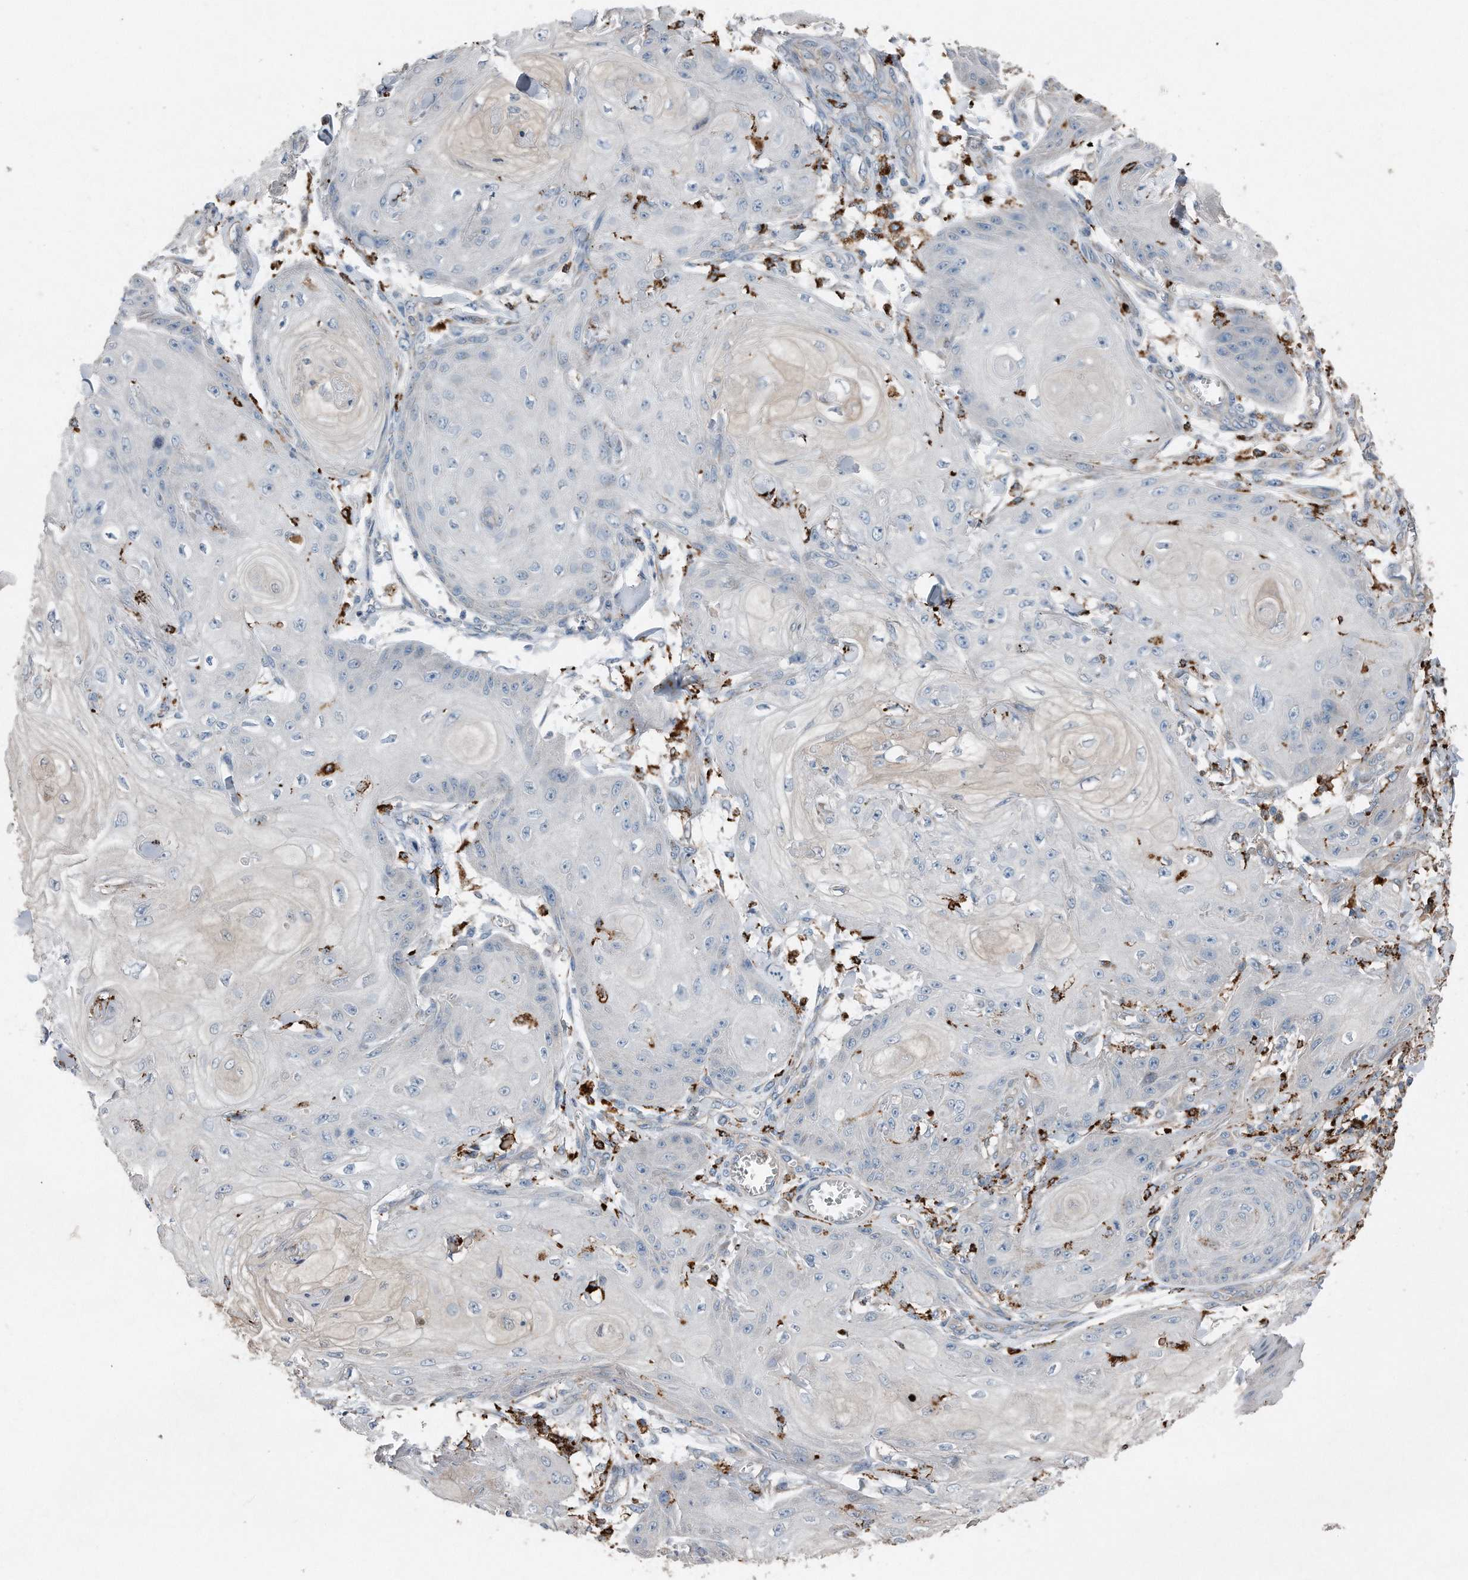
{"staining": {"intensity": "negative", "quantity": "none", "location": "none"}, "tissue": "skin cancer", "cell_type": "Tumor cells", "image_type": "cancer", "snomed": [{"axis": "morphology", "description": "Squamous cell carcinoma, NOS"}, {"axis": "topography", "description": "Skin"}], "caption": "A histopathology image of squamous cell carcinoma (skin) stained for a protein reveals no brown staining in tumor cells. (Brightfield microscopy of DAB IHC at high magnification).", "gene": "ZNF772", "patient": {"sex": "male", "age": 74}}